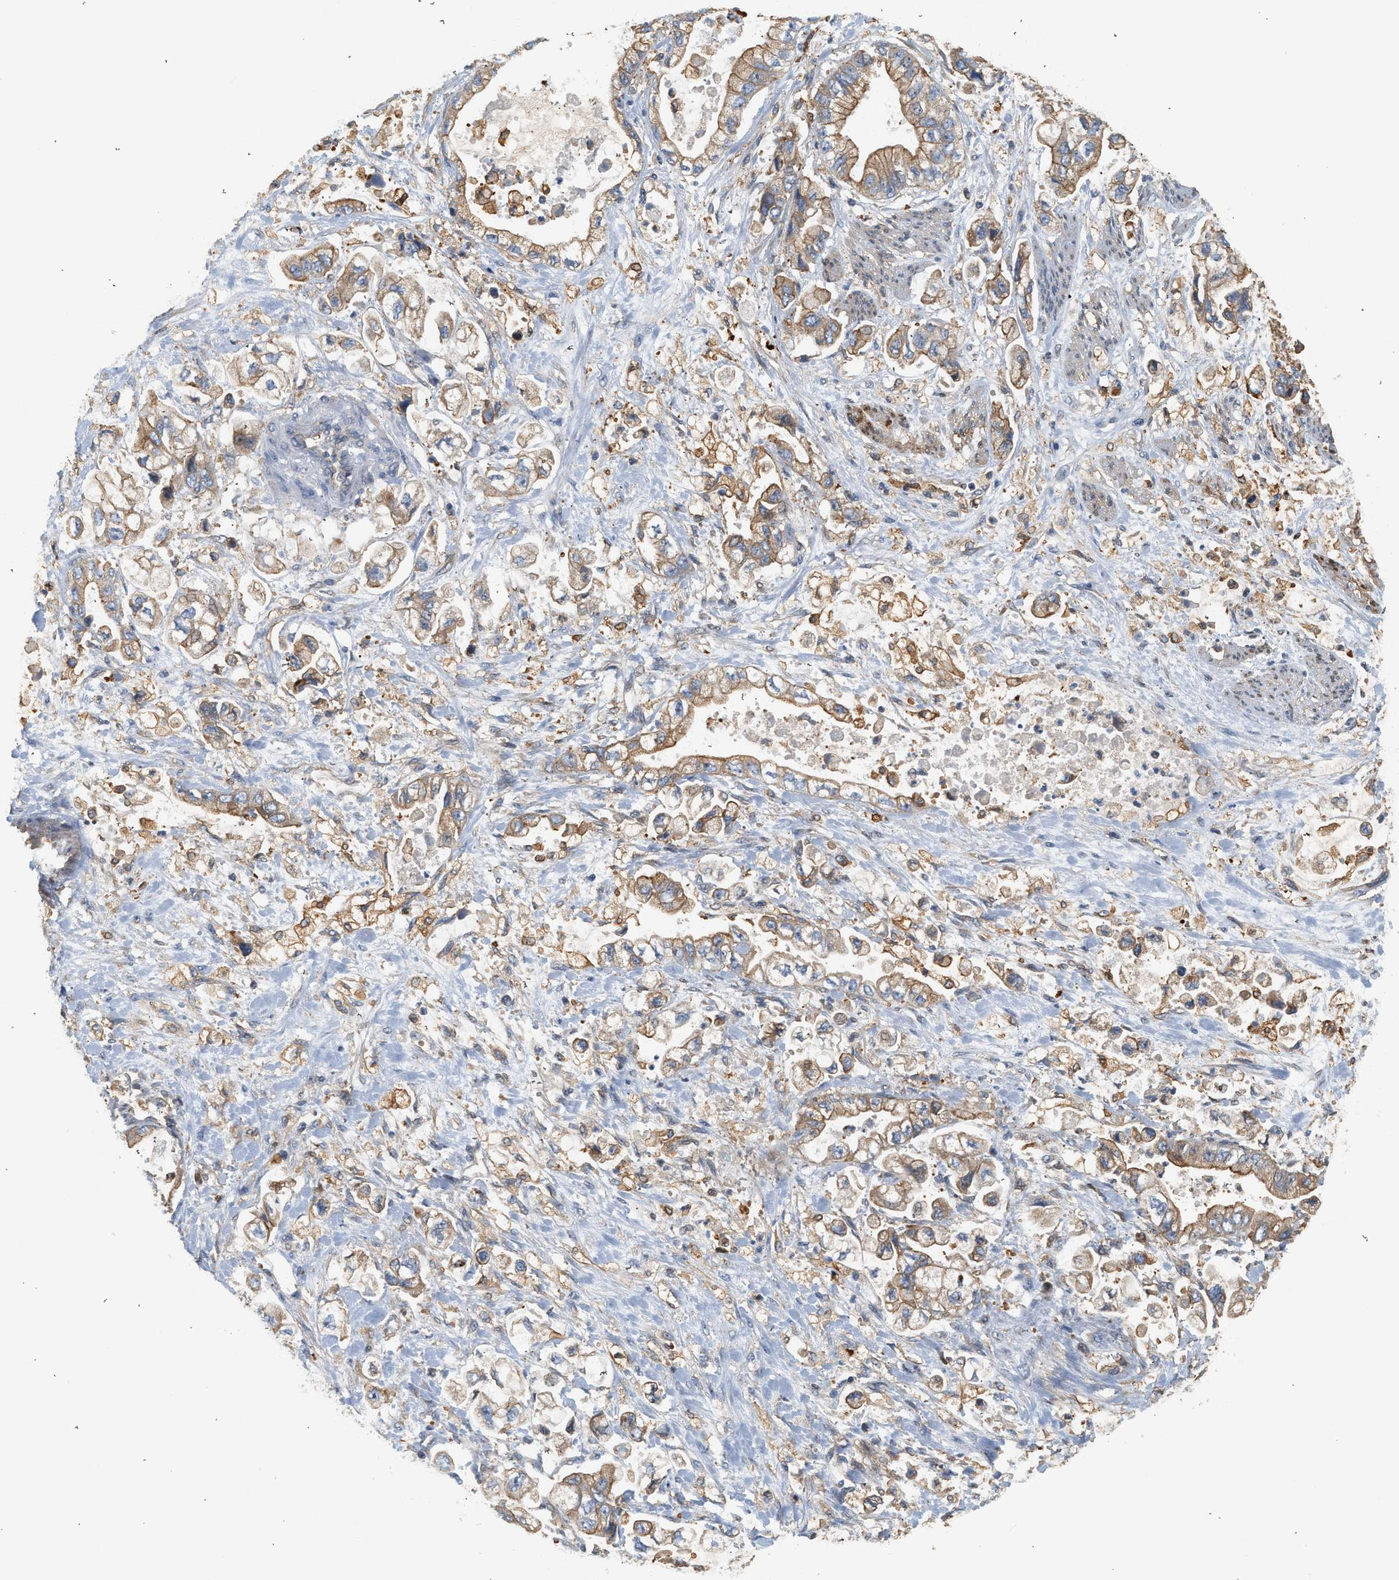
{"staining": {"intensity": "weak", "quantity": ">75%", "location": "cytoplasmic/membranous"}, "tissue": "stomach cancer", "cell_type": "Tumor cells", "image_type": "cancer", "snomed": [{"axis": "morphology", "description": "Normal tissue, NOS"}, {"axis": "morphology", "description": "Adenocarcinoma, NOS"}, {"axis": "topography", "description": "Stomach"}], "caption": "Tumor cells reveal low levels of weak cytoplasmic/membranous expression in about >75% of cells in human adenocarcinoma (stomach). The staining is performed using DAB (3,3'-diaminobenzidine) brown chromogen to label protein expression. The nuclei are counter-stained blue using hematoxylin.", "gene": "CTXN1", "patient": {"sex": "male", "age": 62}}